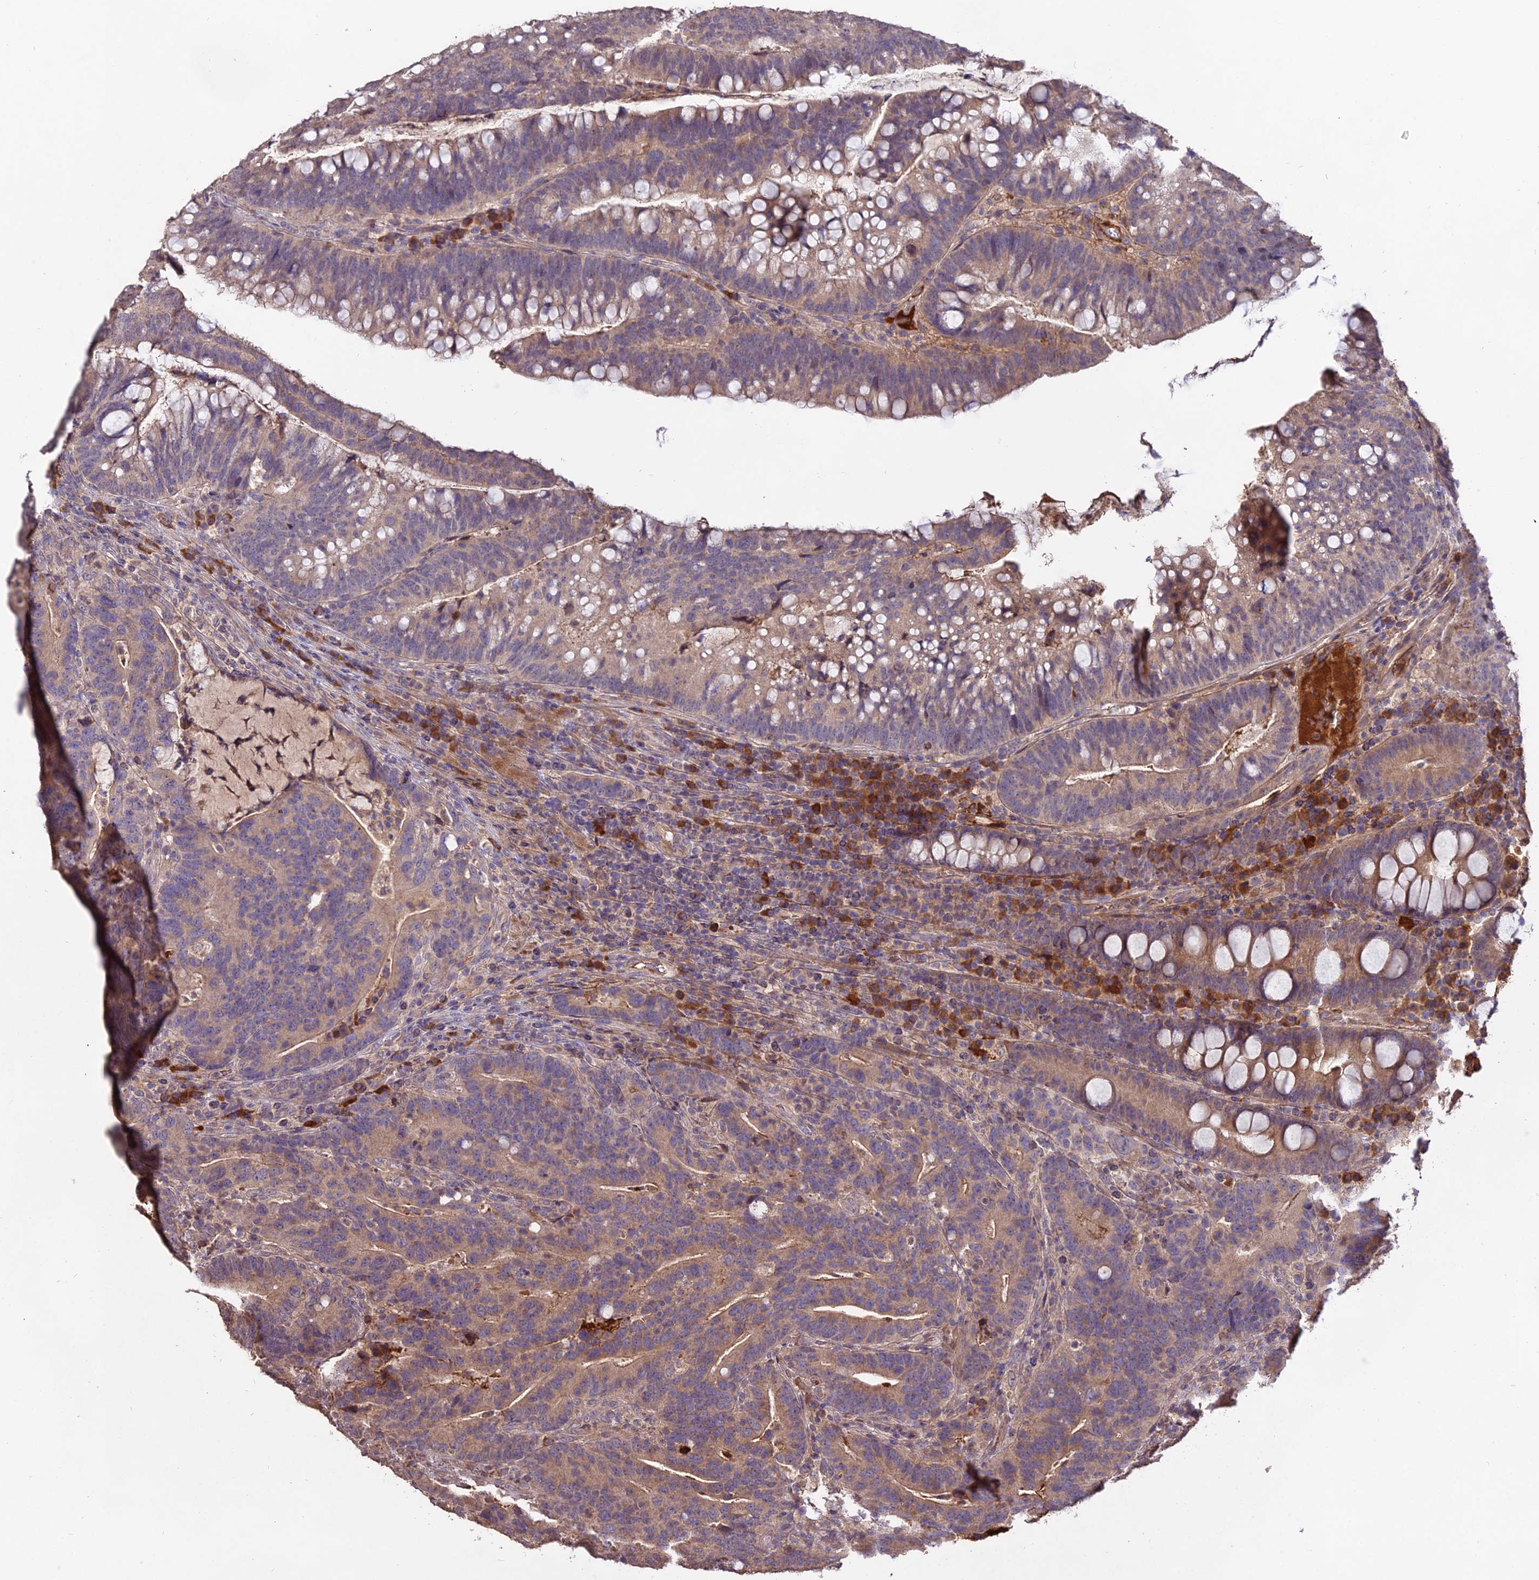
{"staining": {"intensity": "weak", "quantity": ">75%", "location": "cytoplasmic/membranous"}, "tissue": "colorectal cancer", "cell_type": "Tumor cells", "image_type": "cancer", "snomed": [{"axis": "morphology", "description": "Adenocarcinoma, NOS"}, {"axis": "topography", "description": "Colon"}], "caption": "Protein expression analysis of human adenocarcinoma (colorectal) reveals weak cytoplasmic/membranous positivity in approximately >75% of tumor cells.", "gene": "KCTD16", "patient": {"sex": "female", "age": 66}}